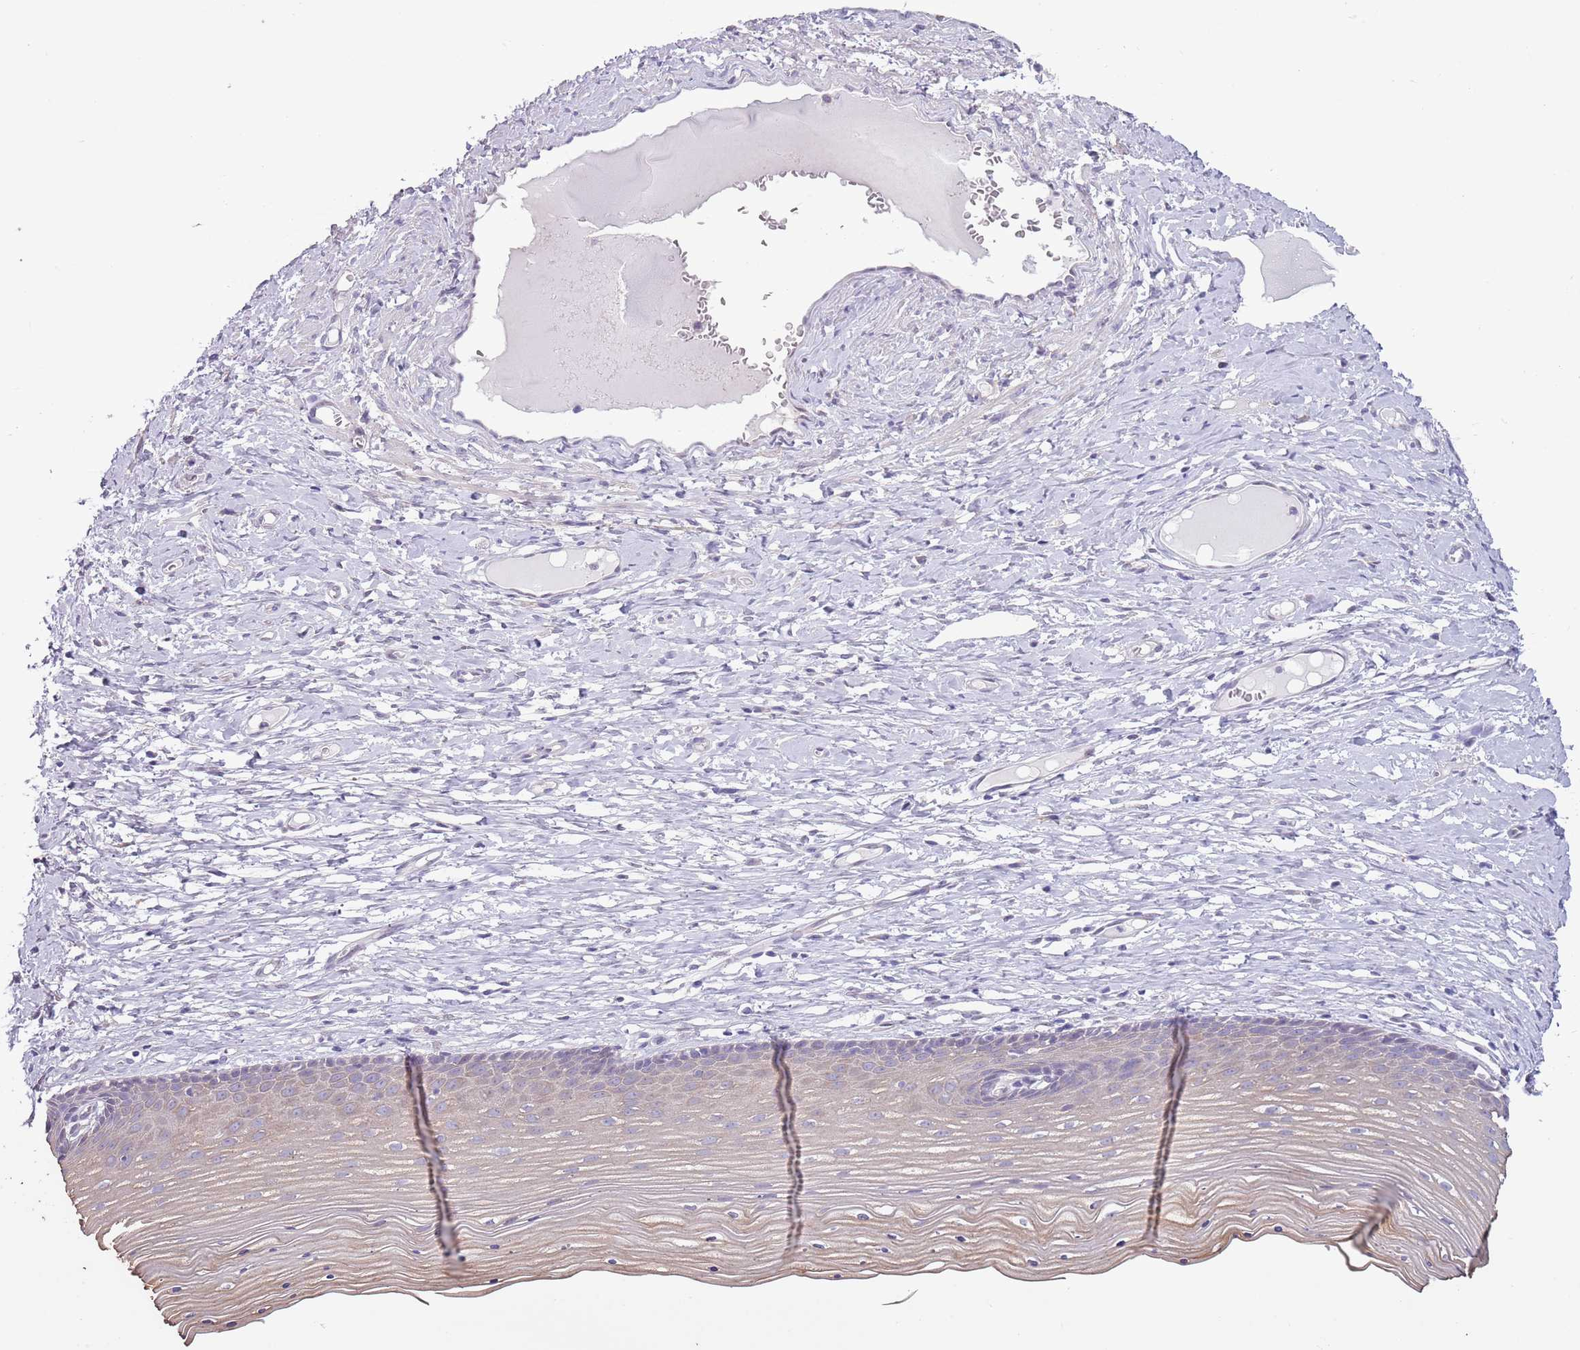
{"staining": {"intensity": "negative", "quantity": "none", "location": "none"}, "tissue": "cervix", "cell_type": "Glandular cells", "image_type": "normal", "snomed": [{"axis": "morphology", "description": "Normal tissue, NOS"}, {"axis": "topography", "description": "Cervix"}], "caption": "Immunohistochemistry of unremarkable cervix demonstrates no positivity in glandular cells. (Brightfield microscopy of DAB immunohistochemistry (IHC) at high magnification).", "gene": "CAPN9", "patient": {"sex": "female", "age": 42}}